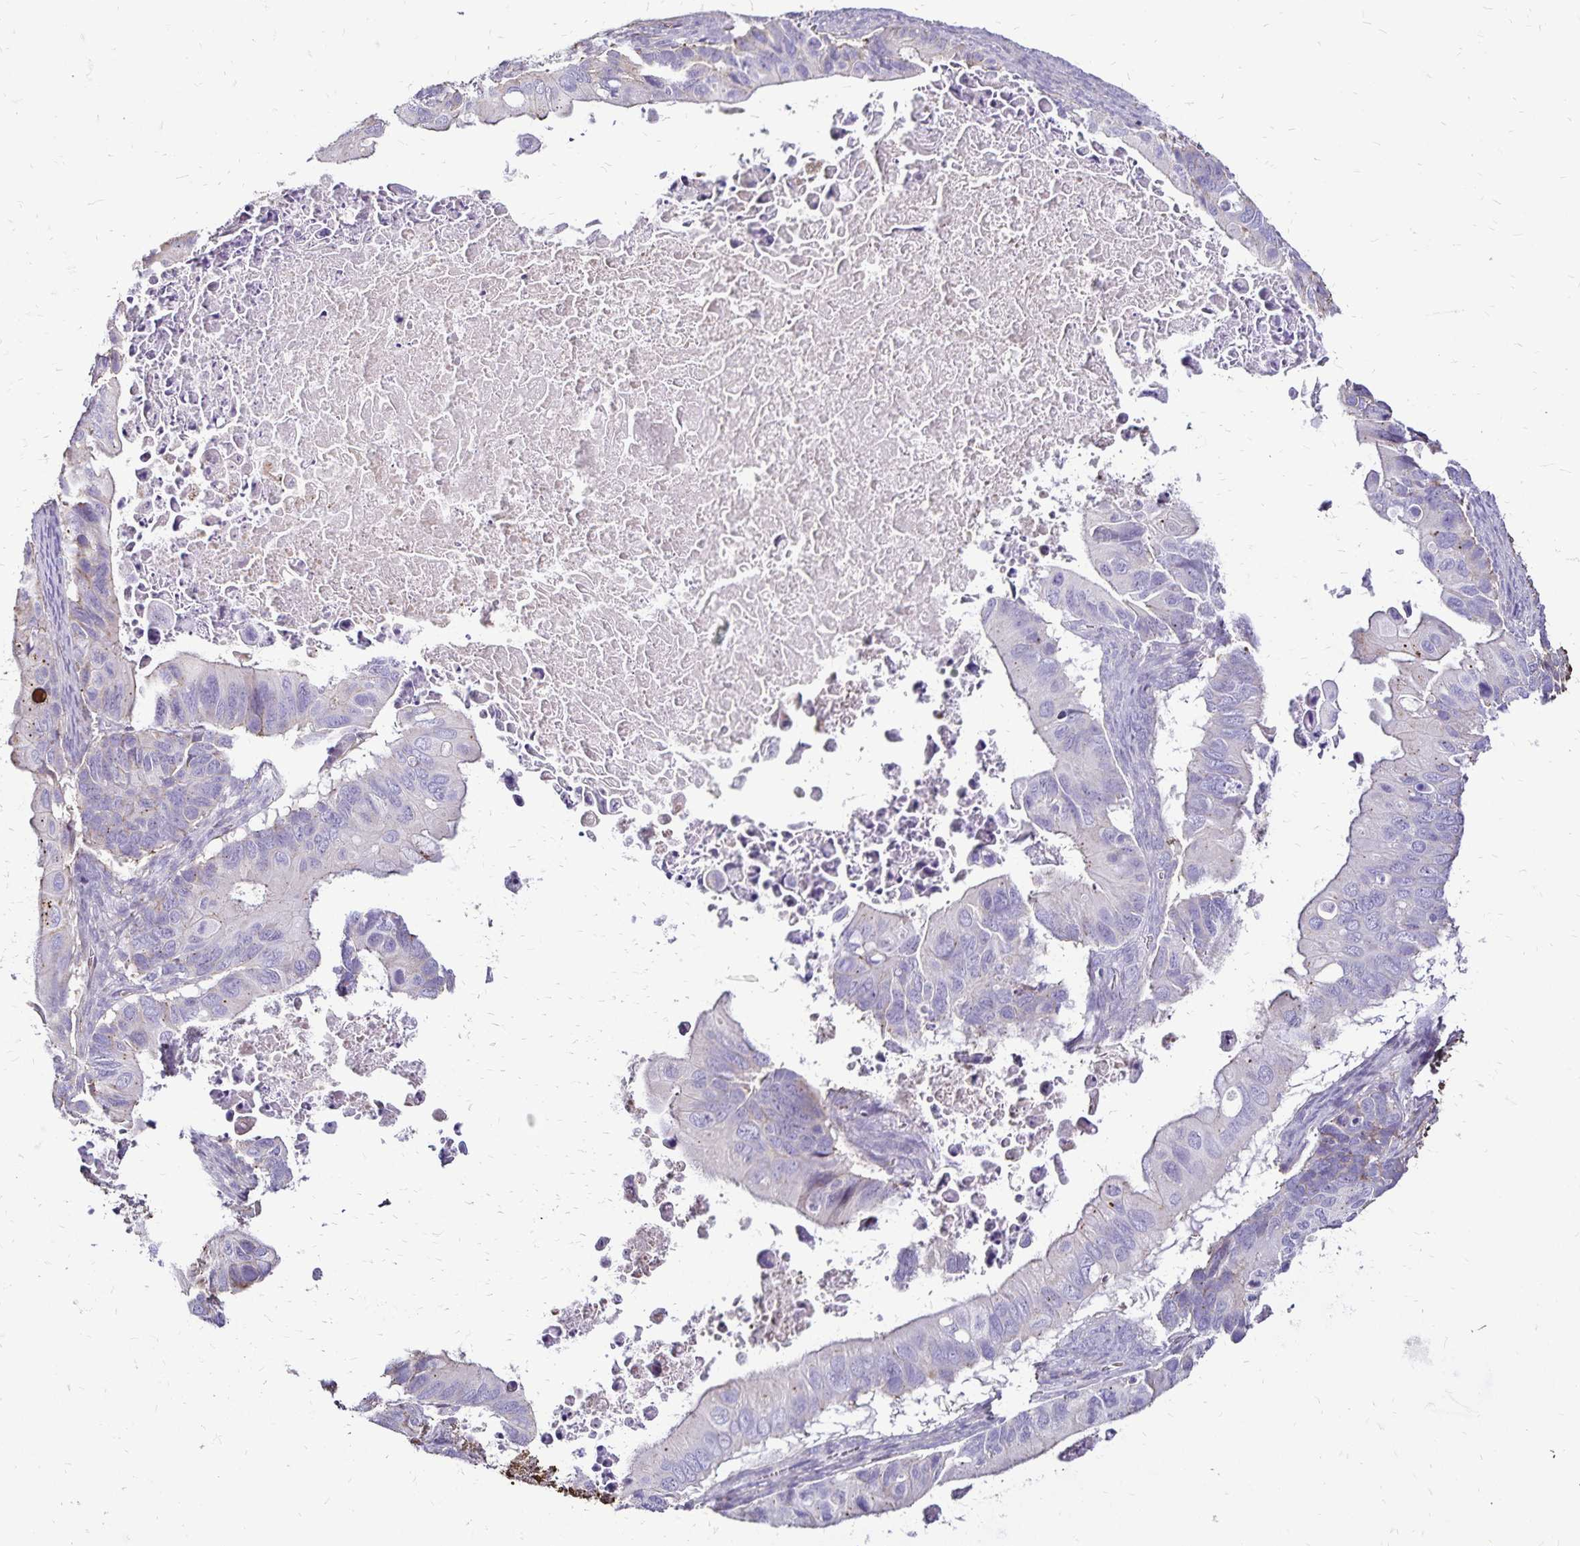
{"staining": {"intensity": "negative", "quantity": "none", "location": "none"}, "tissue": "ovarian cancer", "cell_type": "Tumor cells", "image_type": "cancer", "snomed": [{"axis": "morphology", "description": "Cystadenocarcinoma, mucinous, NOS"}, {"axis": "topography", "description": "Ovary"}], "caption": "Ovarian cancer was stained to show a protein in brown. There is no significant staining in tumor cells. Nuclei are stained in blue.", "gene": "KISS1", "patient": {"sex": "female", "age": 64}}